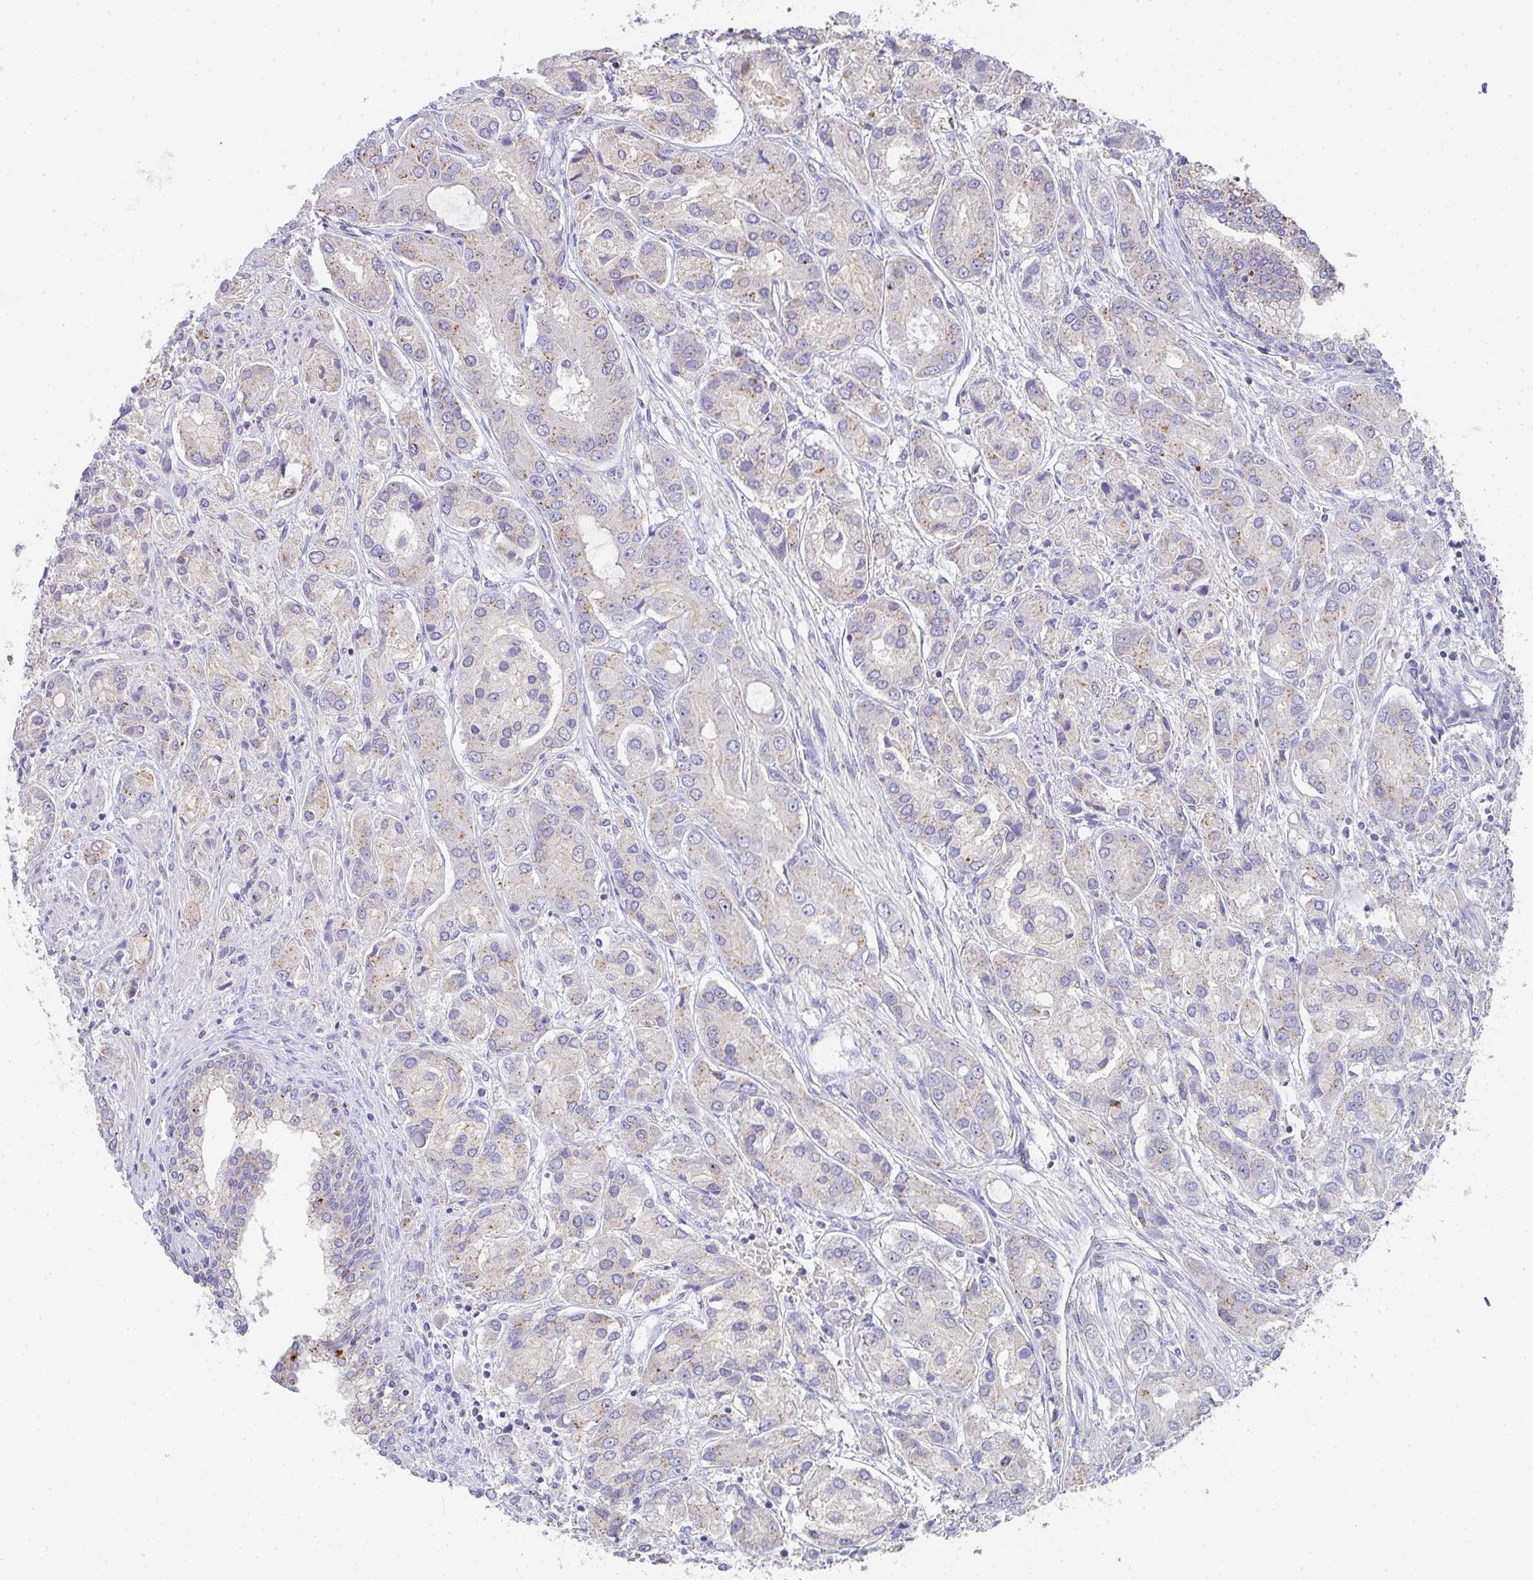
{"staining": {"intensity": "weak", "quantity": "<25%", "location": "cytoplasmic/membranous"}, "tissue": "prostate cancer", "cell_type": "Tumor cells", "image_type": "cancer", "snomed": [{"axis": "morphology", "description": "Adenocarcinoma, High grade"}, {"axis": "topography", "description": "Prostate"}], "caption": "Tumor cells are negative for brown protein staining in prostate cancer (adenocarcinoma (high-grade)). (Immunohistochemistry, brightfield microscopy, high magnification).", "gene": "CHMP5", "patient": {"sex": "male", "age": 67}}